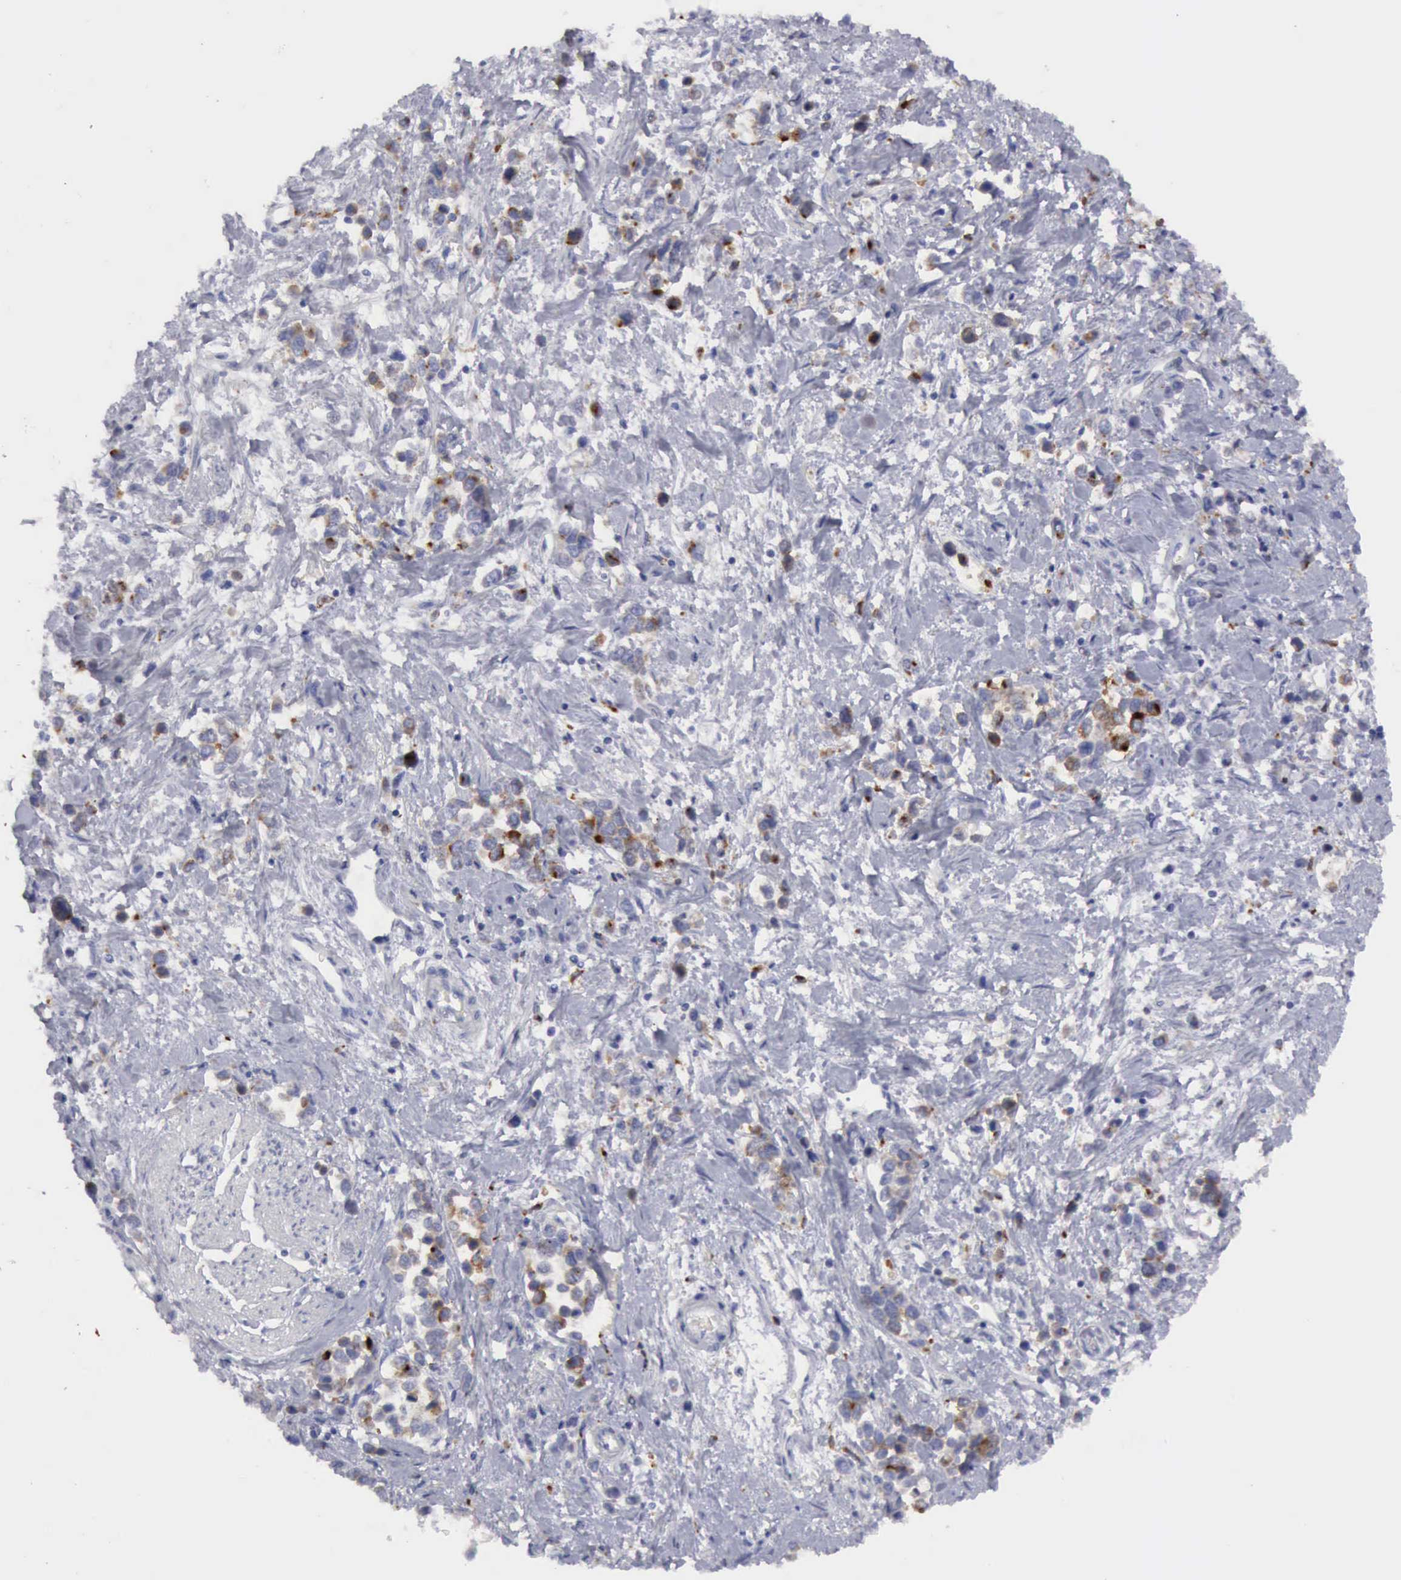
{"staining": {"intensity": "moderate", "quantity": "25%-75%", "location": "cytoplasmic/membranous"}, "tissue": "stomach cancer", "cell_type": "Tumor cells", "image_type": "cancer", "snomed": [{"axis": "morphology", "description": "Adenocarcinoma, NOS"}, {"axis": "topography", "description": "Stomach, upper"}], "caption": "Protein staining reveals moderate cytoplasmic/membranous expression in approximately 25%-75% of tumor cells in stomach adenocarcinoma.", "gene": "CTSS", "patient": {"sex": "male", "age": 76}}